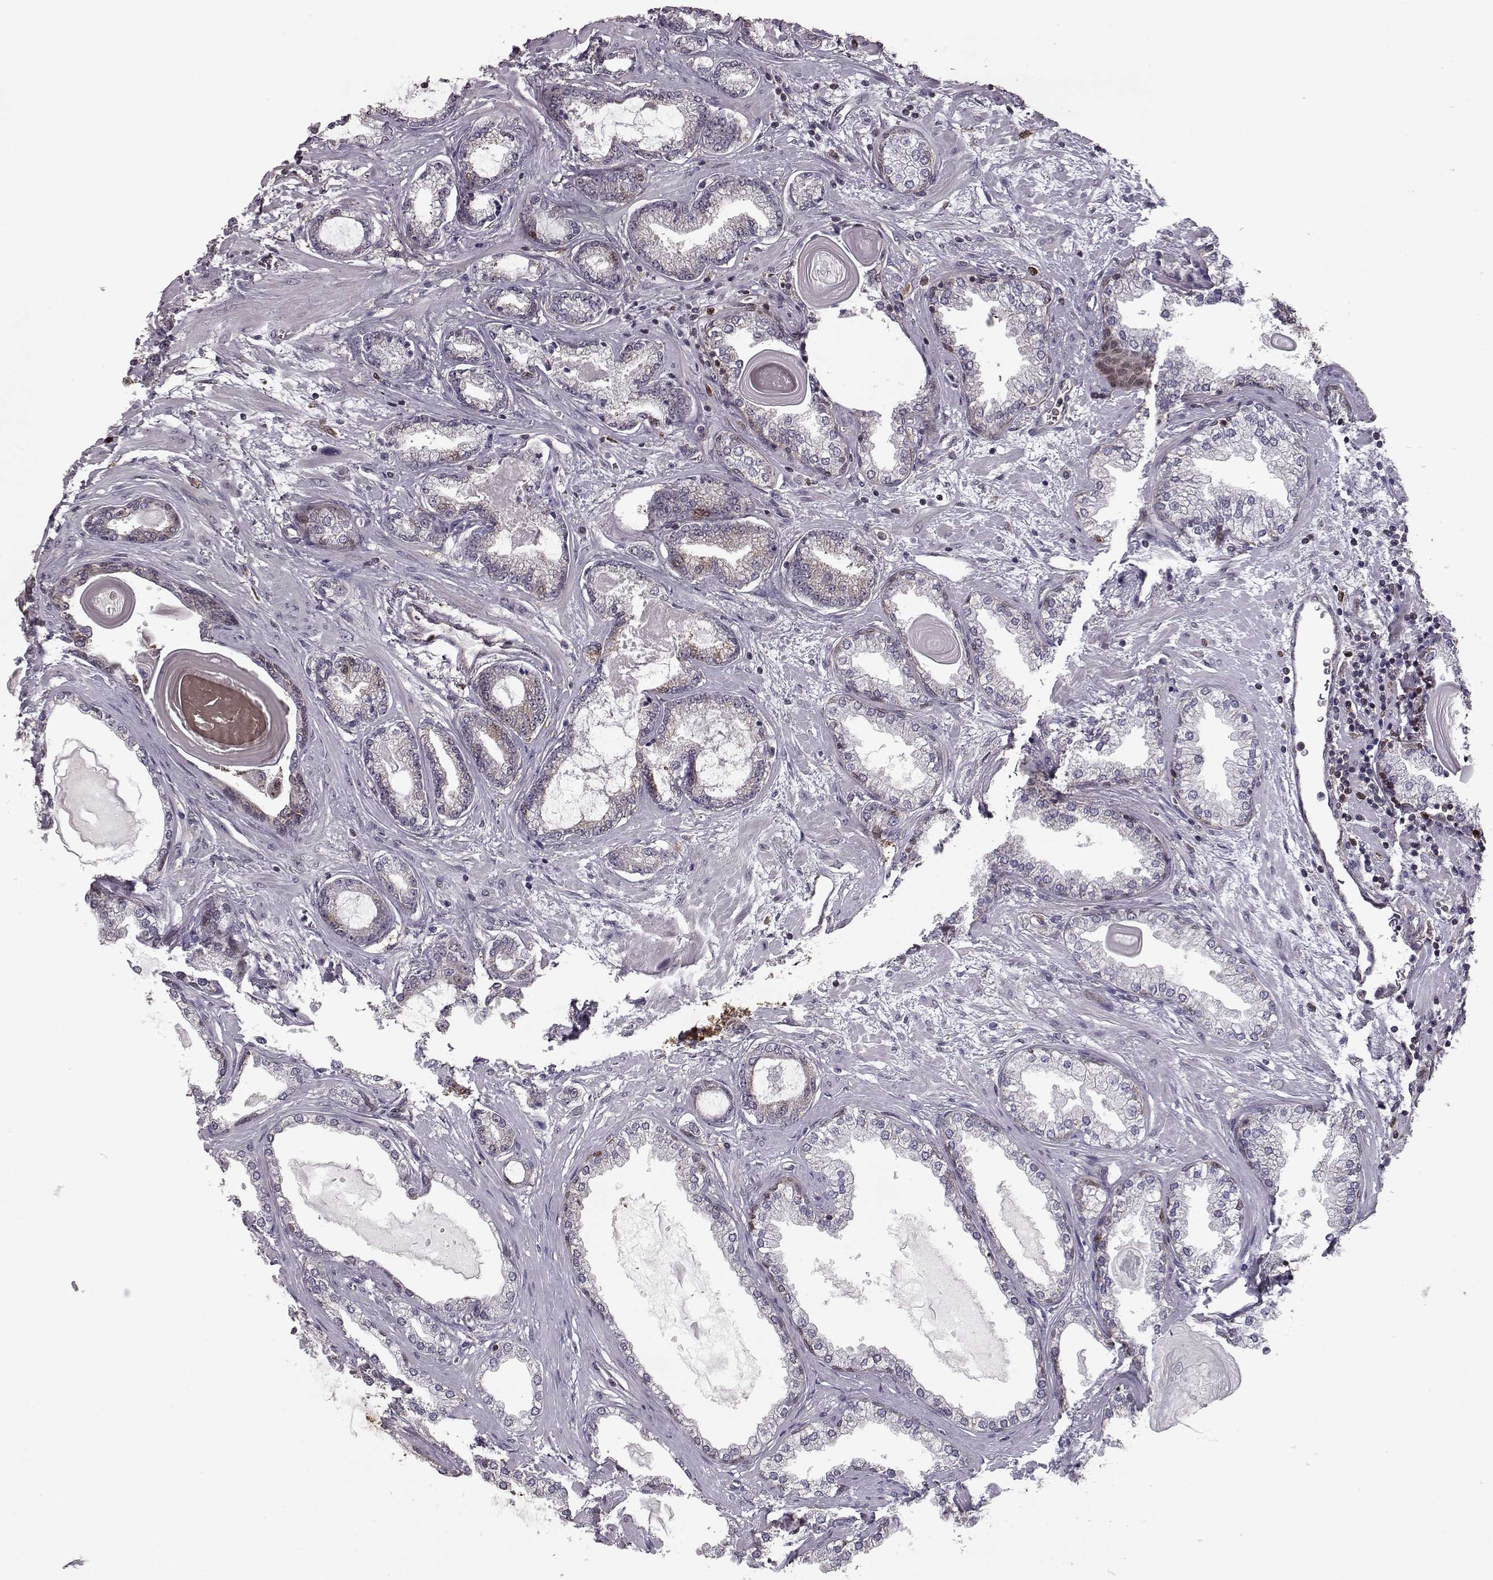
{"staining": {"intensity": "negative", "quantity": "none", "location": "none"}, "tissue": "prostate cancer", "cell_type": "Tumor cells", "image_type": "cancer", "snomed": [{"axis": "morphology", "description": "Normal tissue, NOS"}, {"axis": "morphology", "description": "Adenocarcinoma, High grade"}, {"axis": "topography", "description": "Prostate"}], "caption": "IHC of human prostate cancer (high-grade adenocarcinoma) demonstrates no expression in tumor cells.", "gene": "RANBP1", "patient": {"sex": "male", "age": 83}}